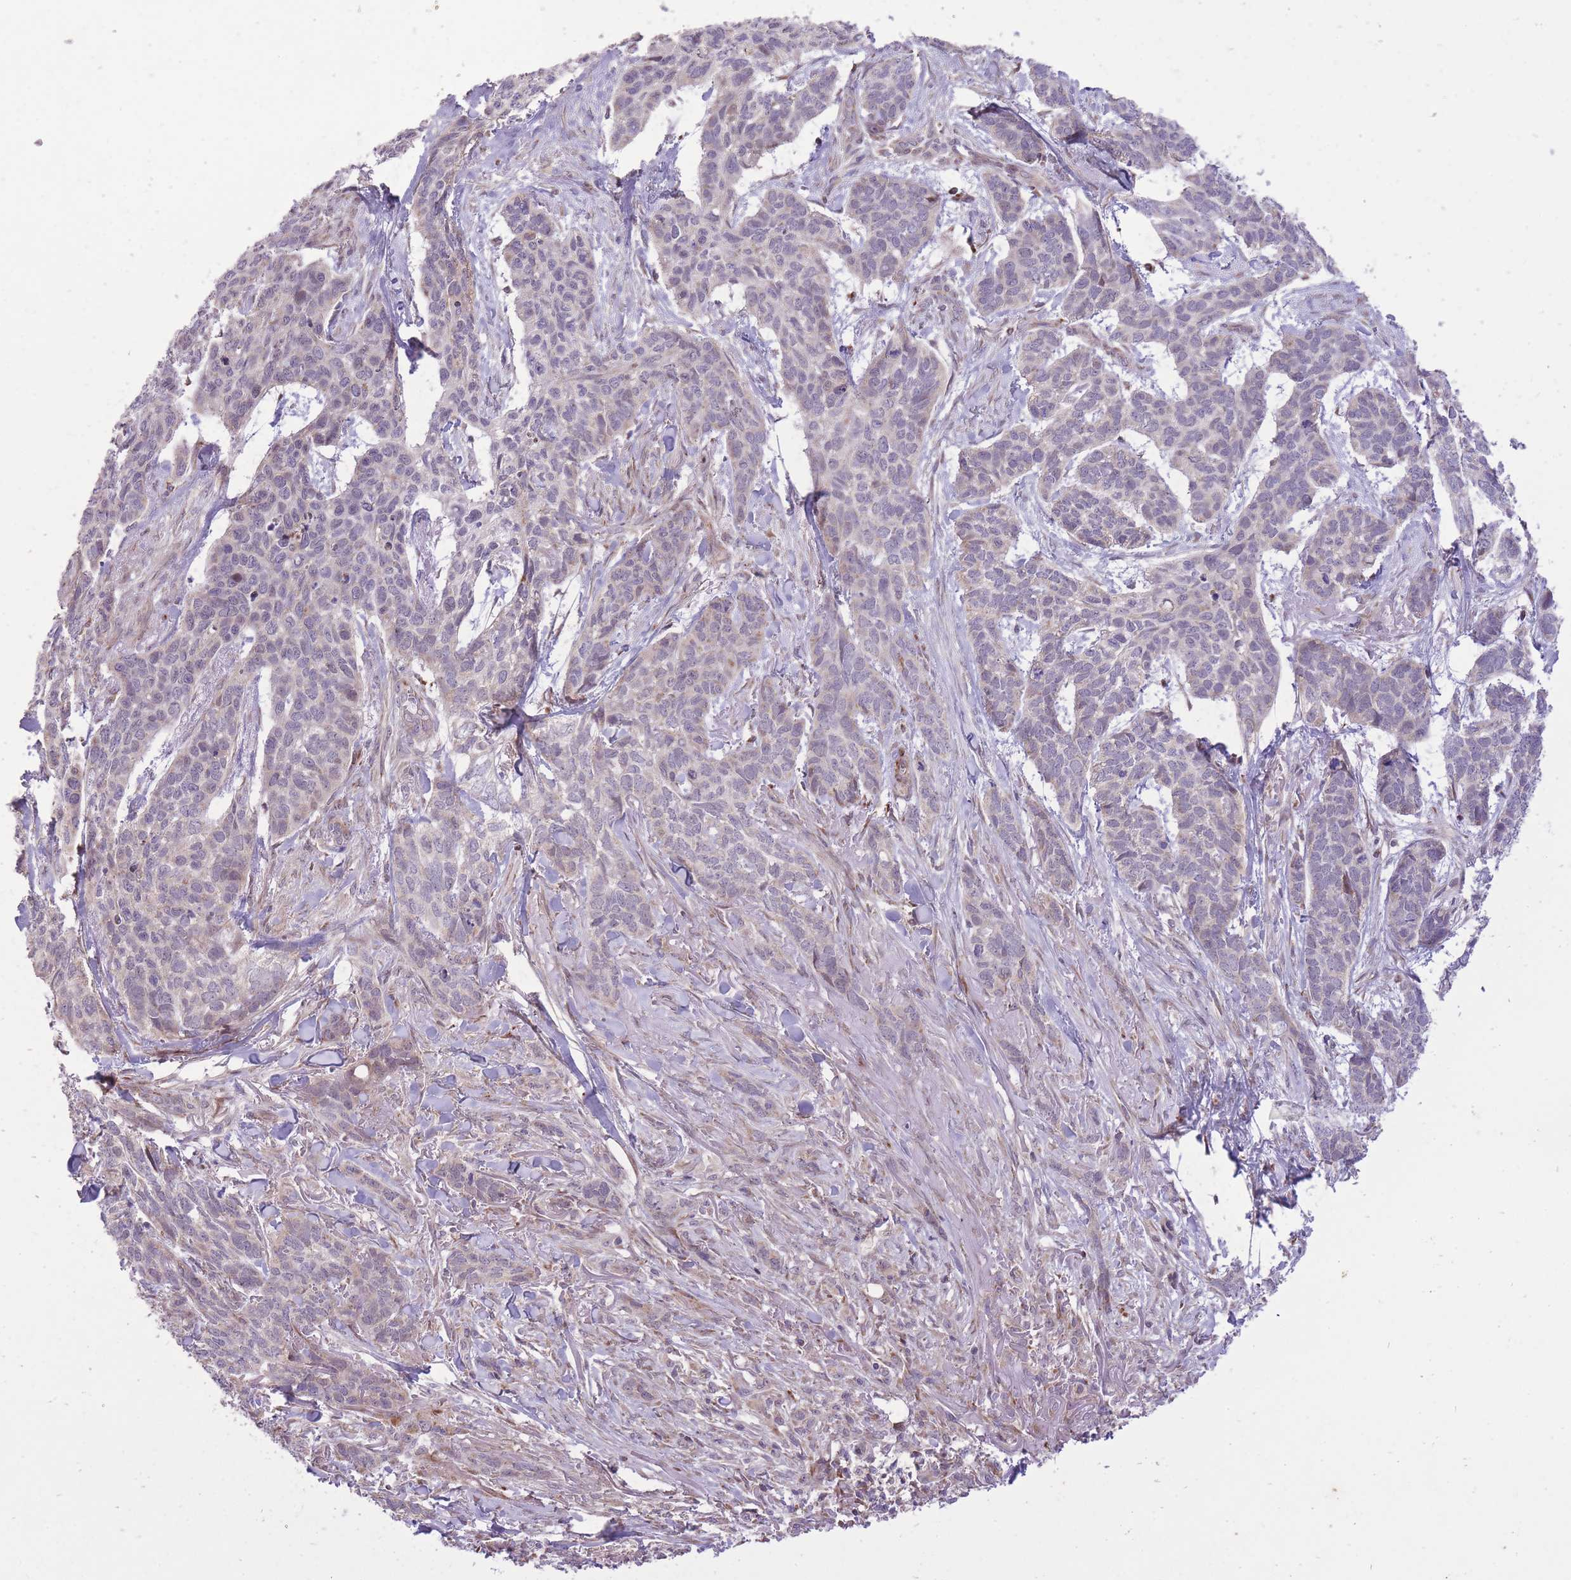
{"staining": {"intensity": "negative", "quantity": "none", "location": "none"}, "tissue": "skin cancer", "cell_type": "Tumor cells", "image_type": "cancer", "snomed": [{"axis": "morphology", "description": "Basal cell carcinoma"}, {"axis": "topography", "description": "Skin"}], "caption": "Tumor cells show no significant protein expression in basal cell carcinoma (skin). Nuclei are stained in blue.", "gene": "SLC4A4", "patient": {"sex": "male", "age": 86}}